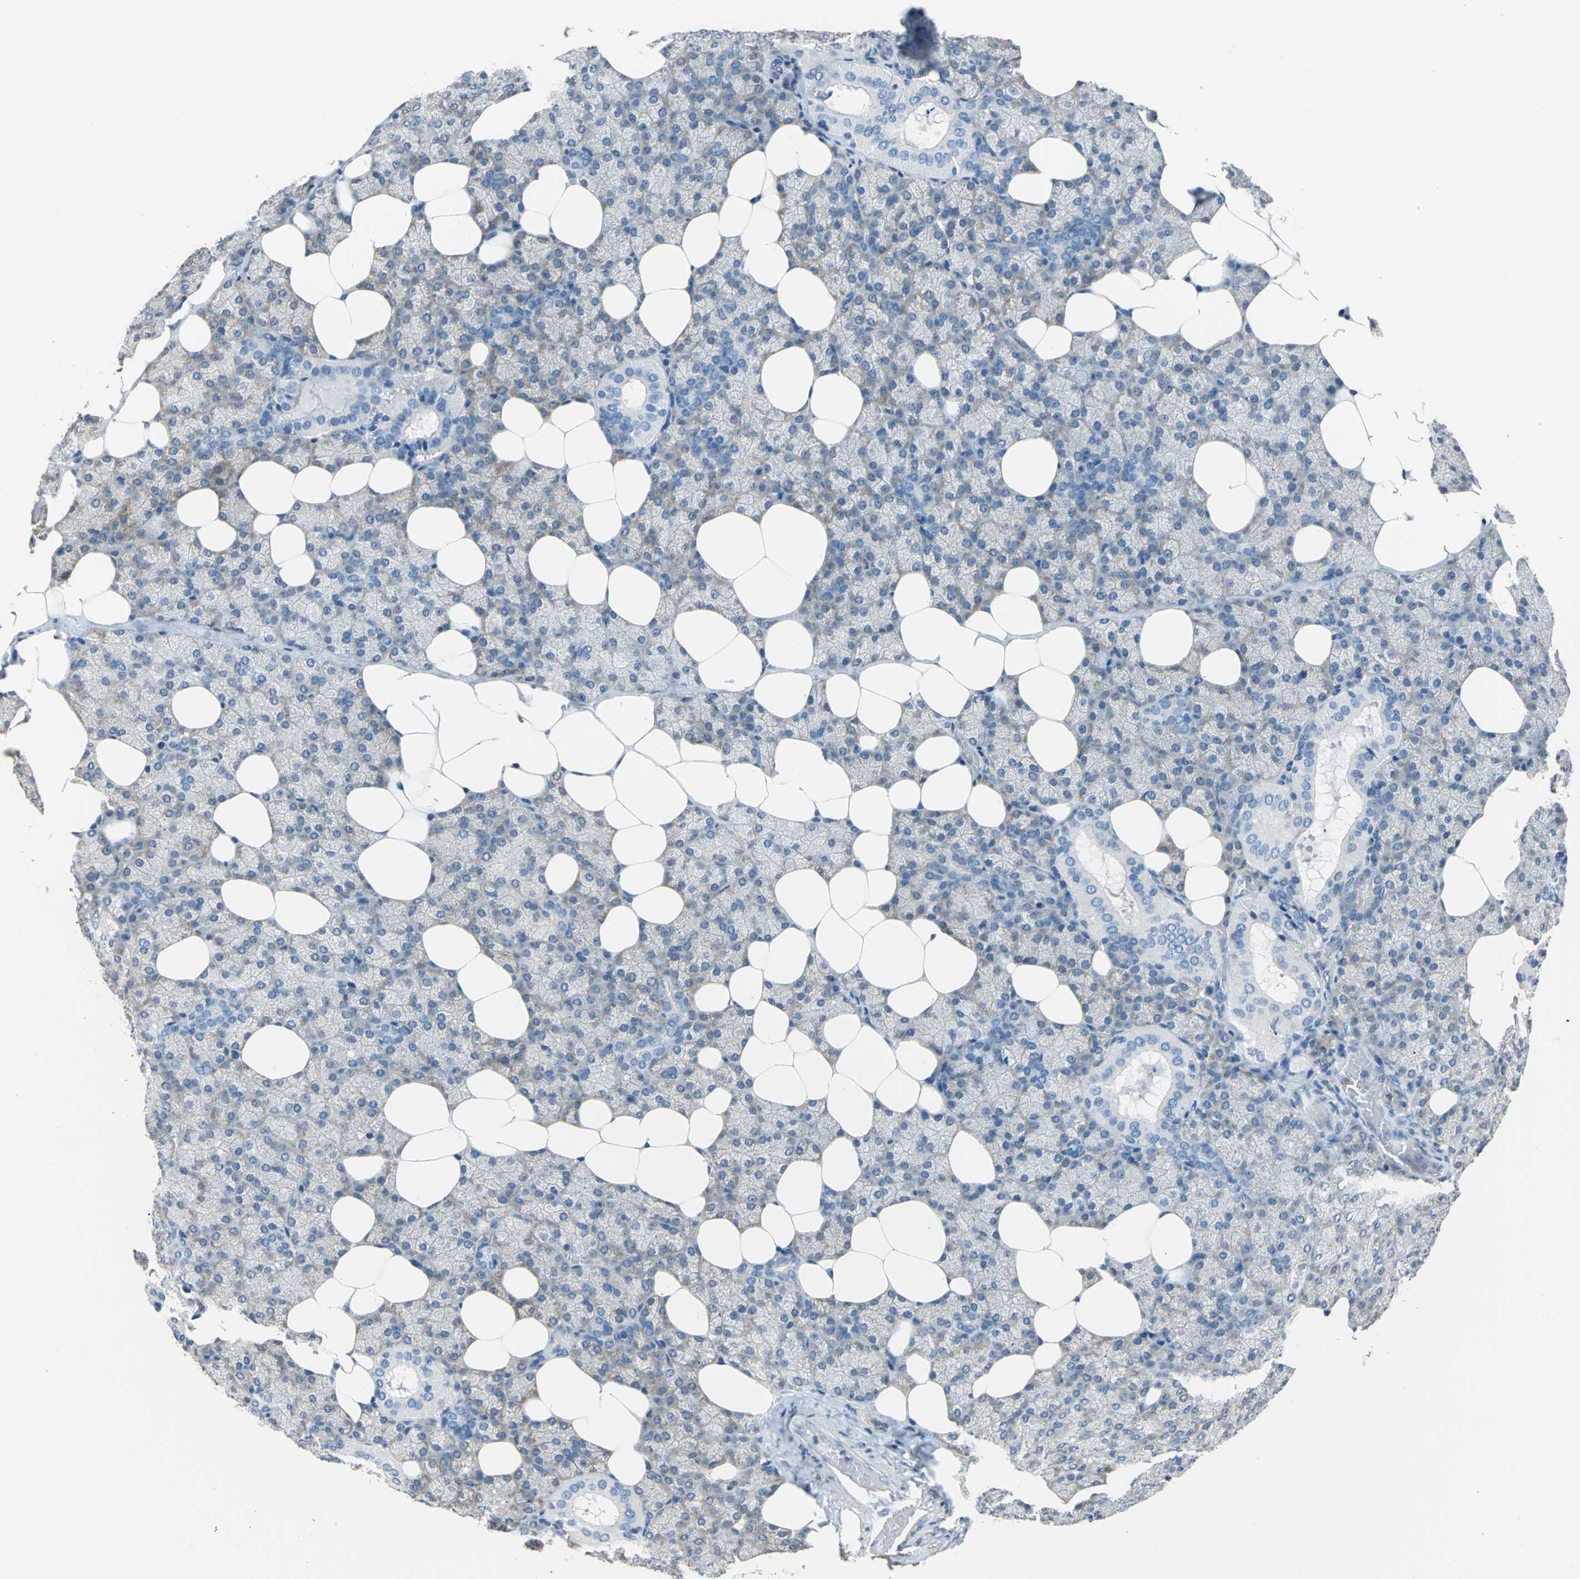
{"staining": {"intensity": "weak", "quantity": "<25%", "location": "cytoplasmic/membranous"}, "tissue": "salivary gland", "cell_type": "Glandular cells", "image_type": "normal", "snomed": [{"axis": "morphology", "description": "Normal tissue, NOS"}, {"axis": "topography", "description": "Lymph node"}, {"axis": "topography", "description": "Salivary gland"}], "caption": "A photomicrograph of human salivary gland is negative for staining in glandular cells. Brightfield microscopy of IHC stained with DAB (brown) and hematoxylin (blue), captured at high magnification.", "gene": "PRKCA", "patient": {"sex": "male", "age": 8}}